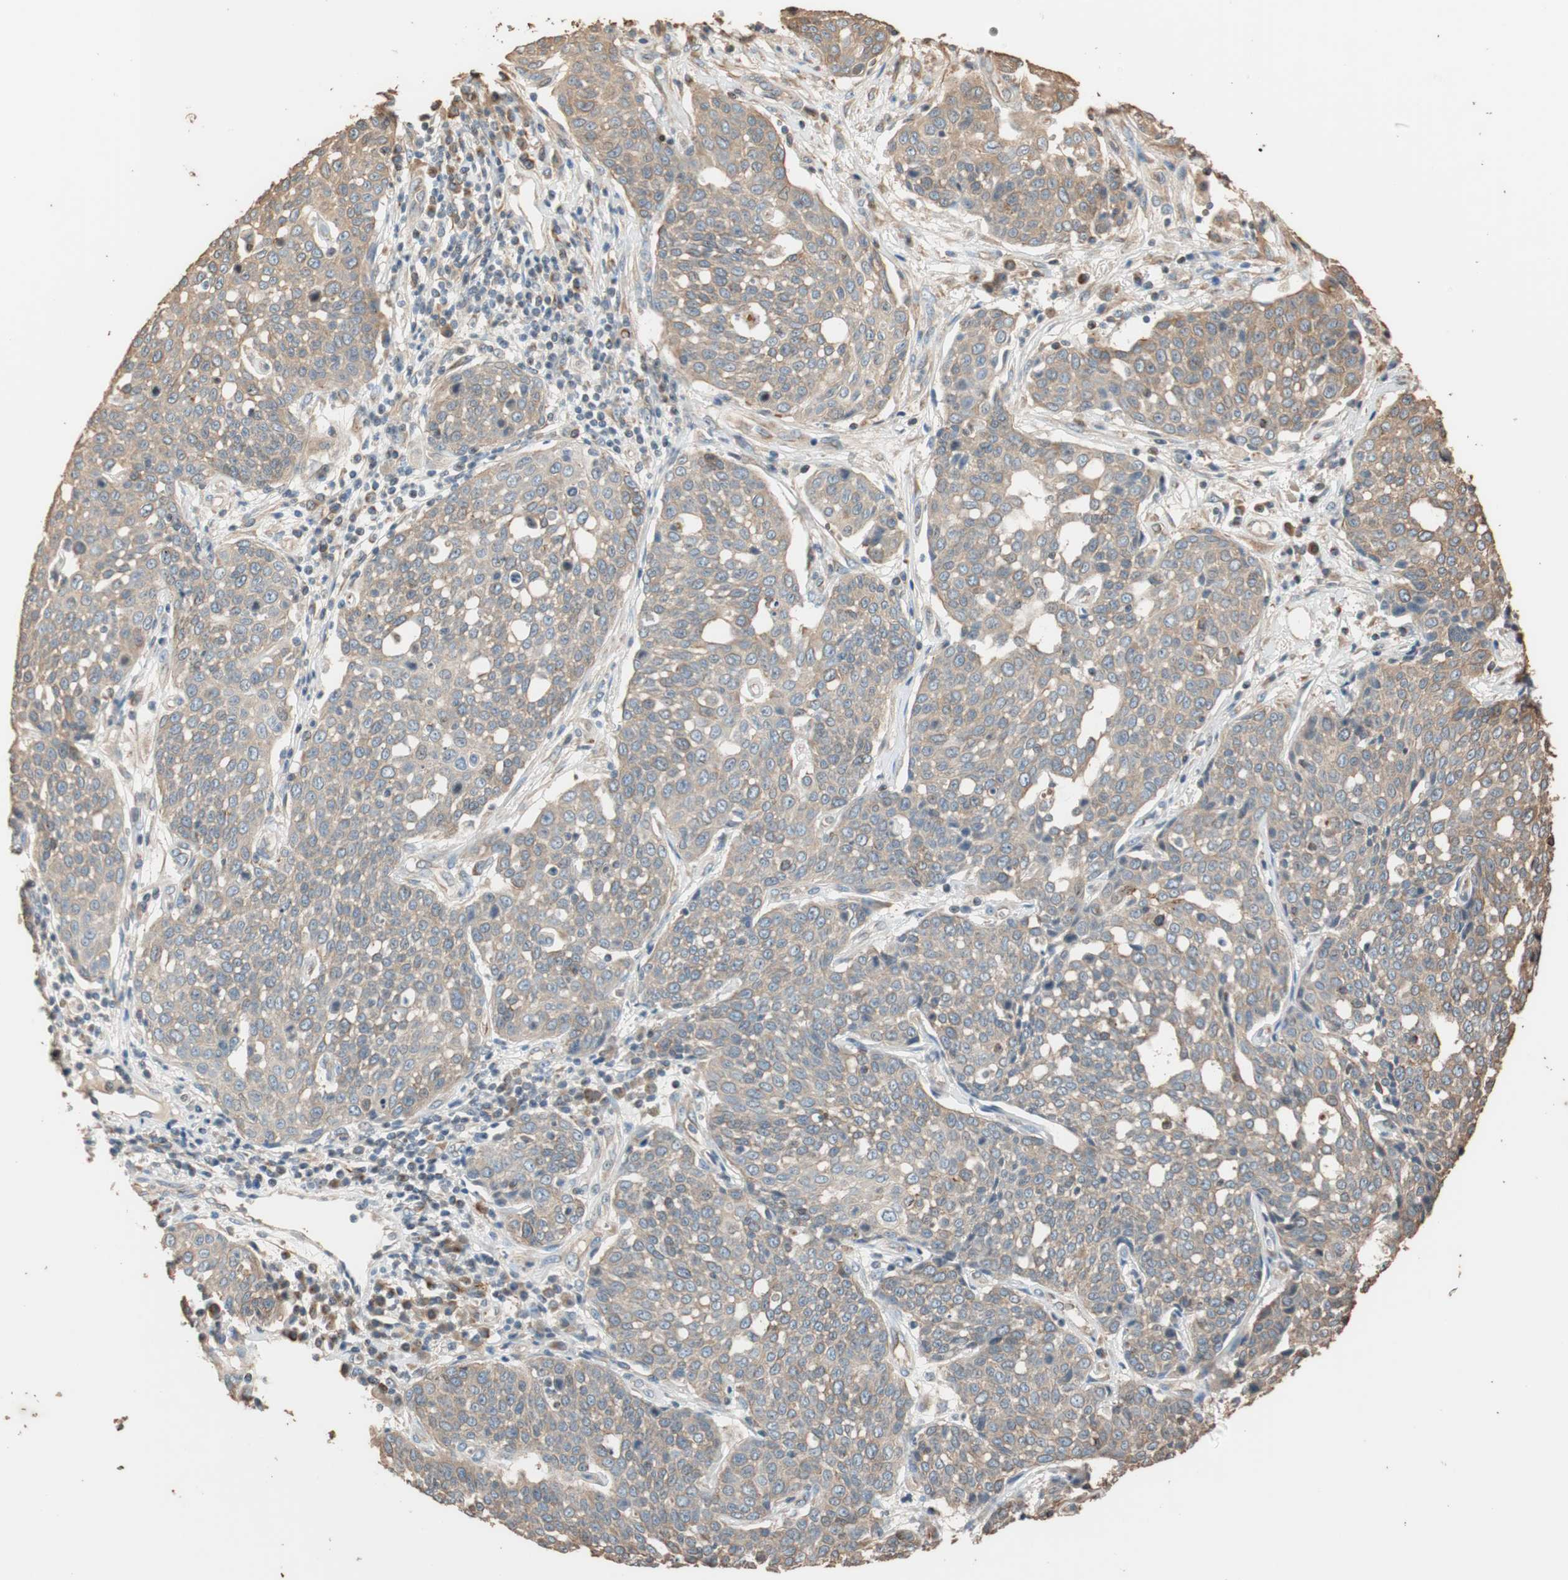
{"staining": {"intensity": "weak", "quantity": ">75%", "location": "cytoplasmic/membranous"}, "tissue": "cervical cancer", "cell_type": "Tumor cells", "image_type": "cancer", "snomed": [{"axis": "morphology", "description": "Squamous cell carcinoma, NOS"}, {"axis": "topography", "description": "Cervix"}], "caption": "IHC of human cervical cancer (squamous cell carcinoma) exhibits low levels of weak cytoplasmic/membranous staining in approximately >75% of tumor cells.", "gene": "TUBB", "patient": {"sex": "female", "age": 34}}